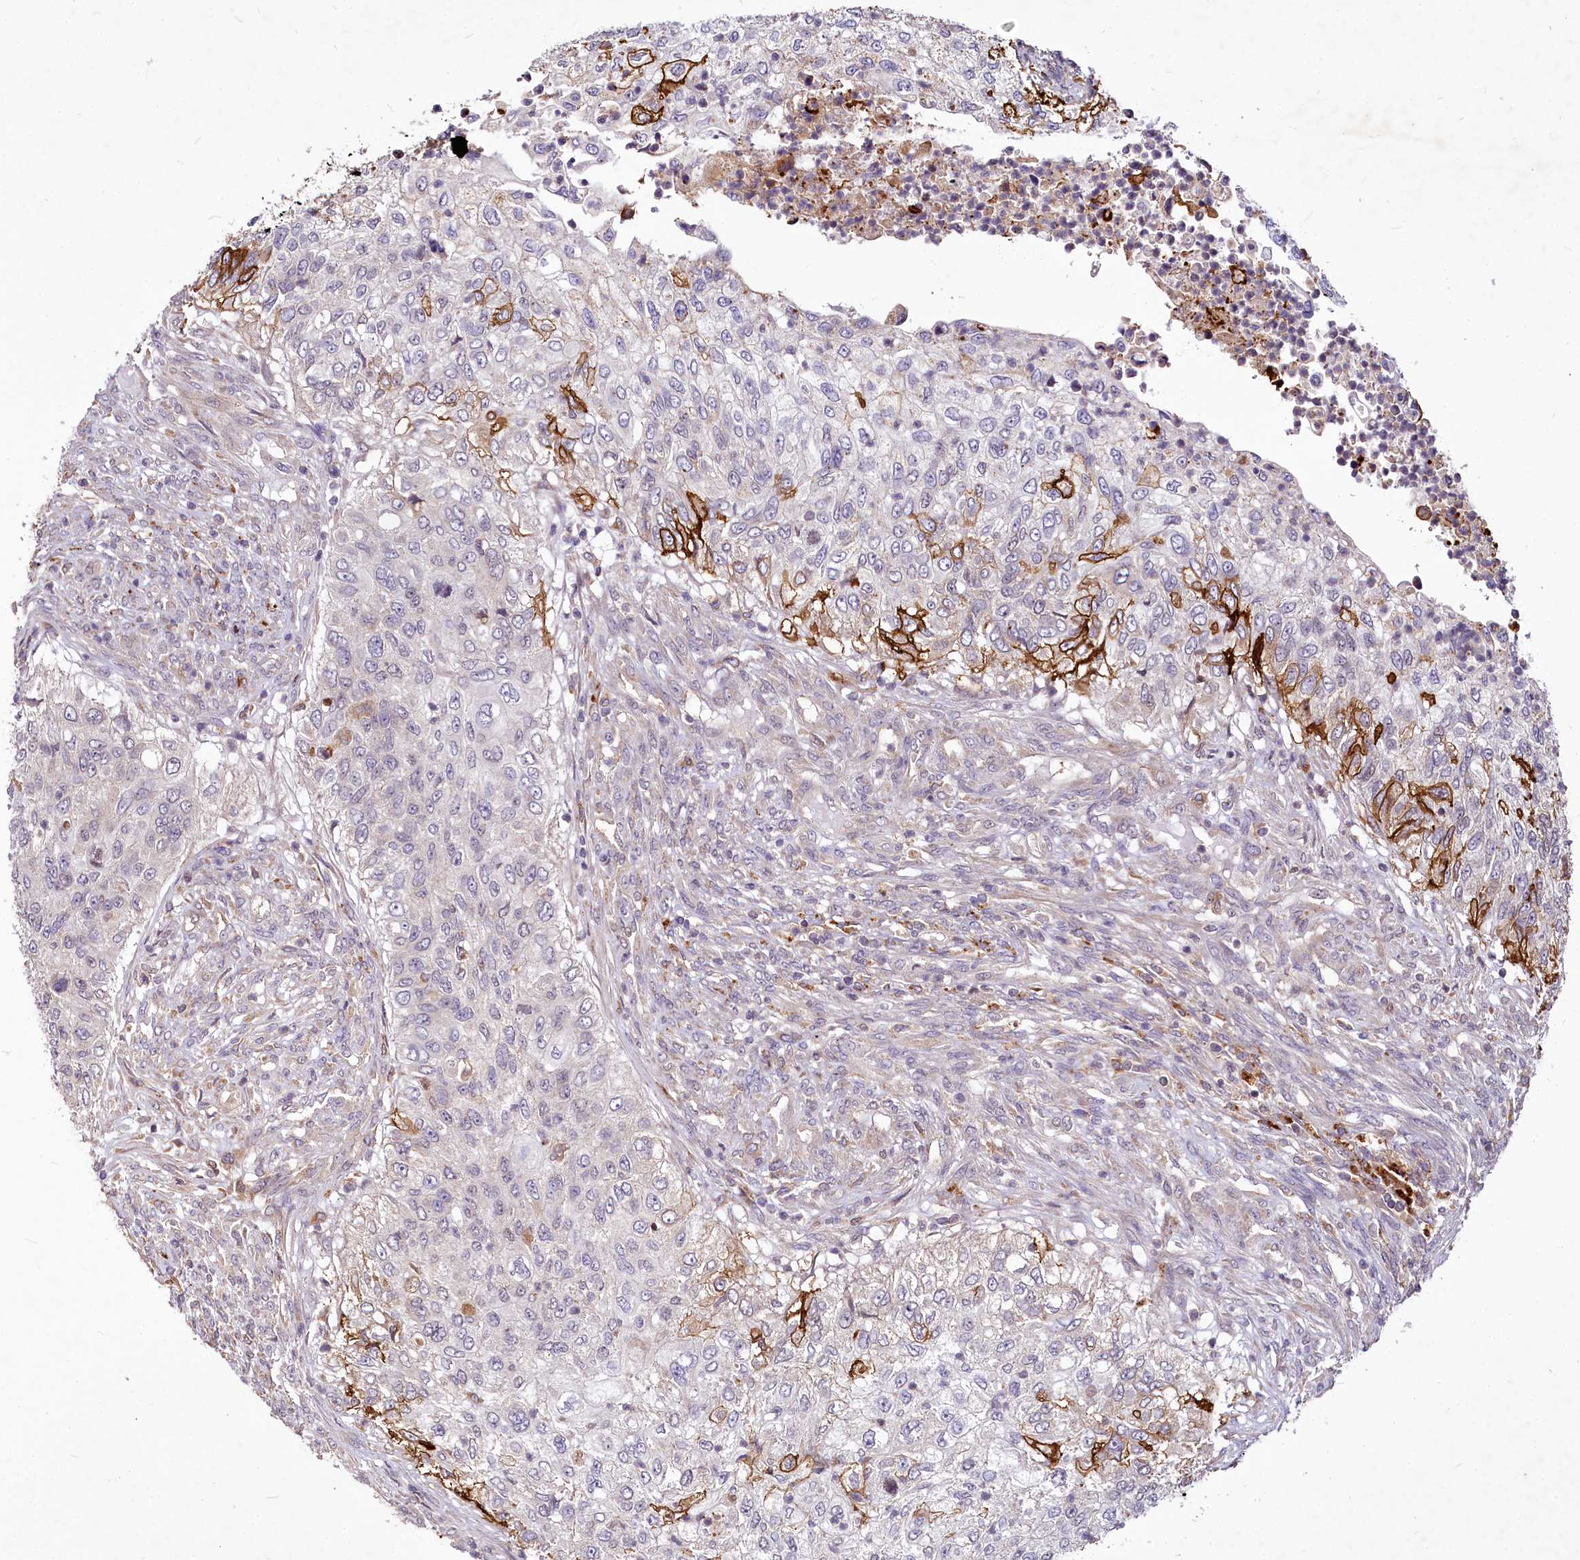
{"staining": {"intensity": "moderate", "quantity": "<25%", "location": "cytoplasmic/membranous"}, "tissue": "urothelial cancer", "cell_type": "Tumor cells", "image_type": "cancer", "snomed": [{"axis": "morphology", "description": "Urothelial carcinoma, High grade"}, {"axis": "topography", "description": "Urinary bladder"}], "caption": "Immunohistochemical staining of human urothelial carcinoma (high-grade) demonstrates low levels of moderate cytoplasmic/membranous protein staining in approximately <25% of tumor cells.", "gene": "C11orf86", "patient": {"sex": "female", "age": 60}}